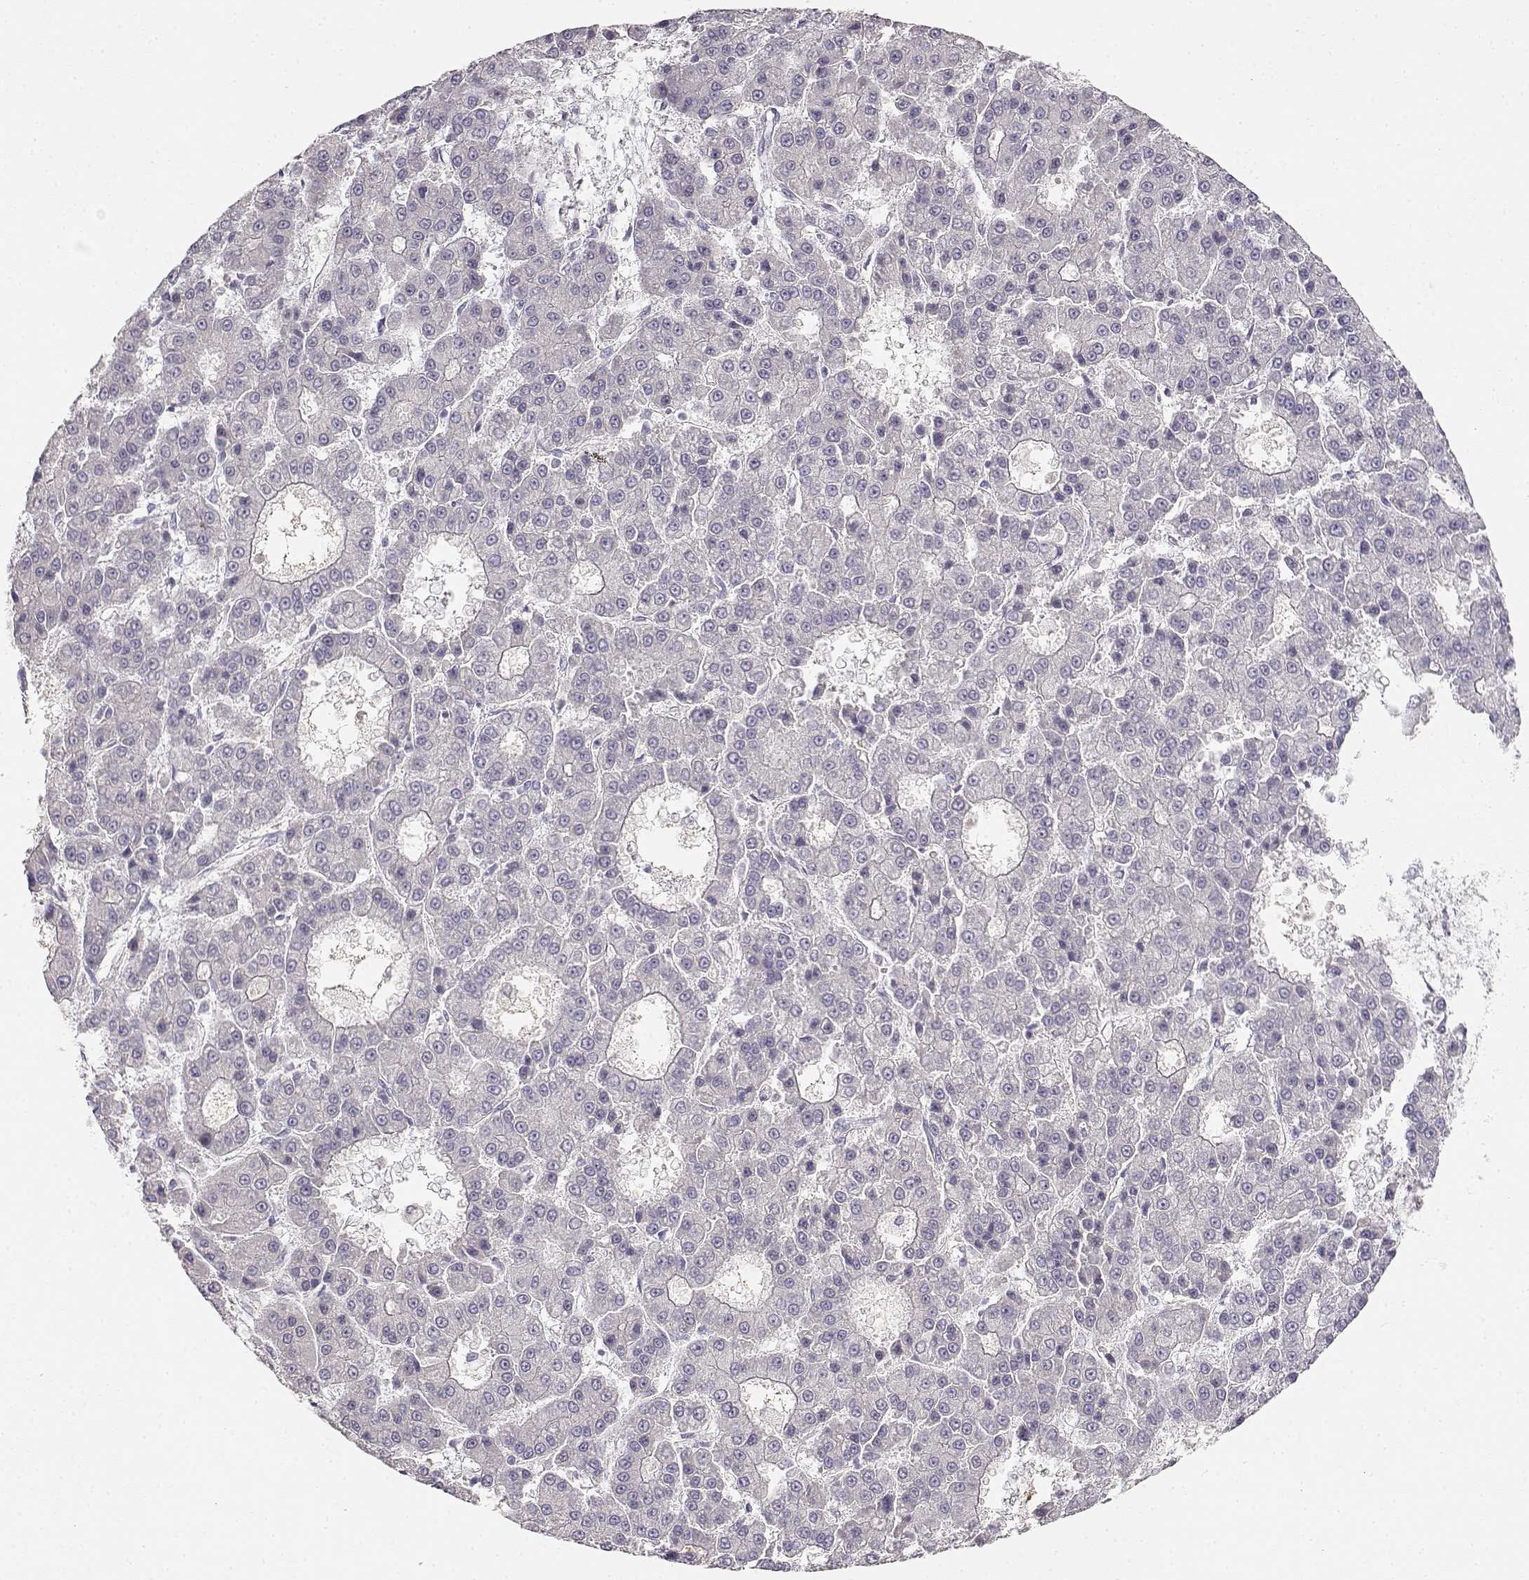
{"staining": {"intensity": "negative", "quantity": "none", "location": "none"}, "tissue": "liver cancer", "cell_type": "Tumor cells", "image_type": "cancer", "snomed": [{"axis": "morphology", "description": "Carcinoma, Hepatocellular, NOS"}, {"axis": "topography", "description": "Liver"}], "caption": "DAB immunohistochemical staining of liver cancer (hepatocellular carcinoma) demonstrates no significant expression in tumor cells.", "gene": "EAF2", "patient": {"sex": "male", "age": 70}}